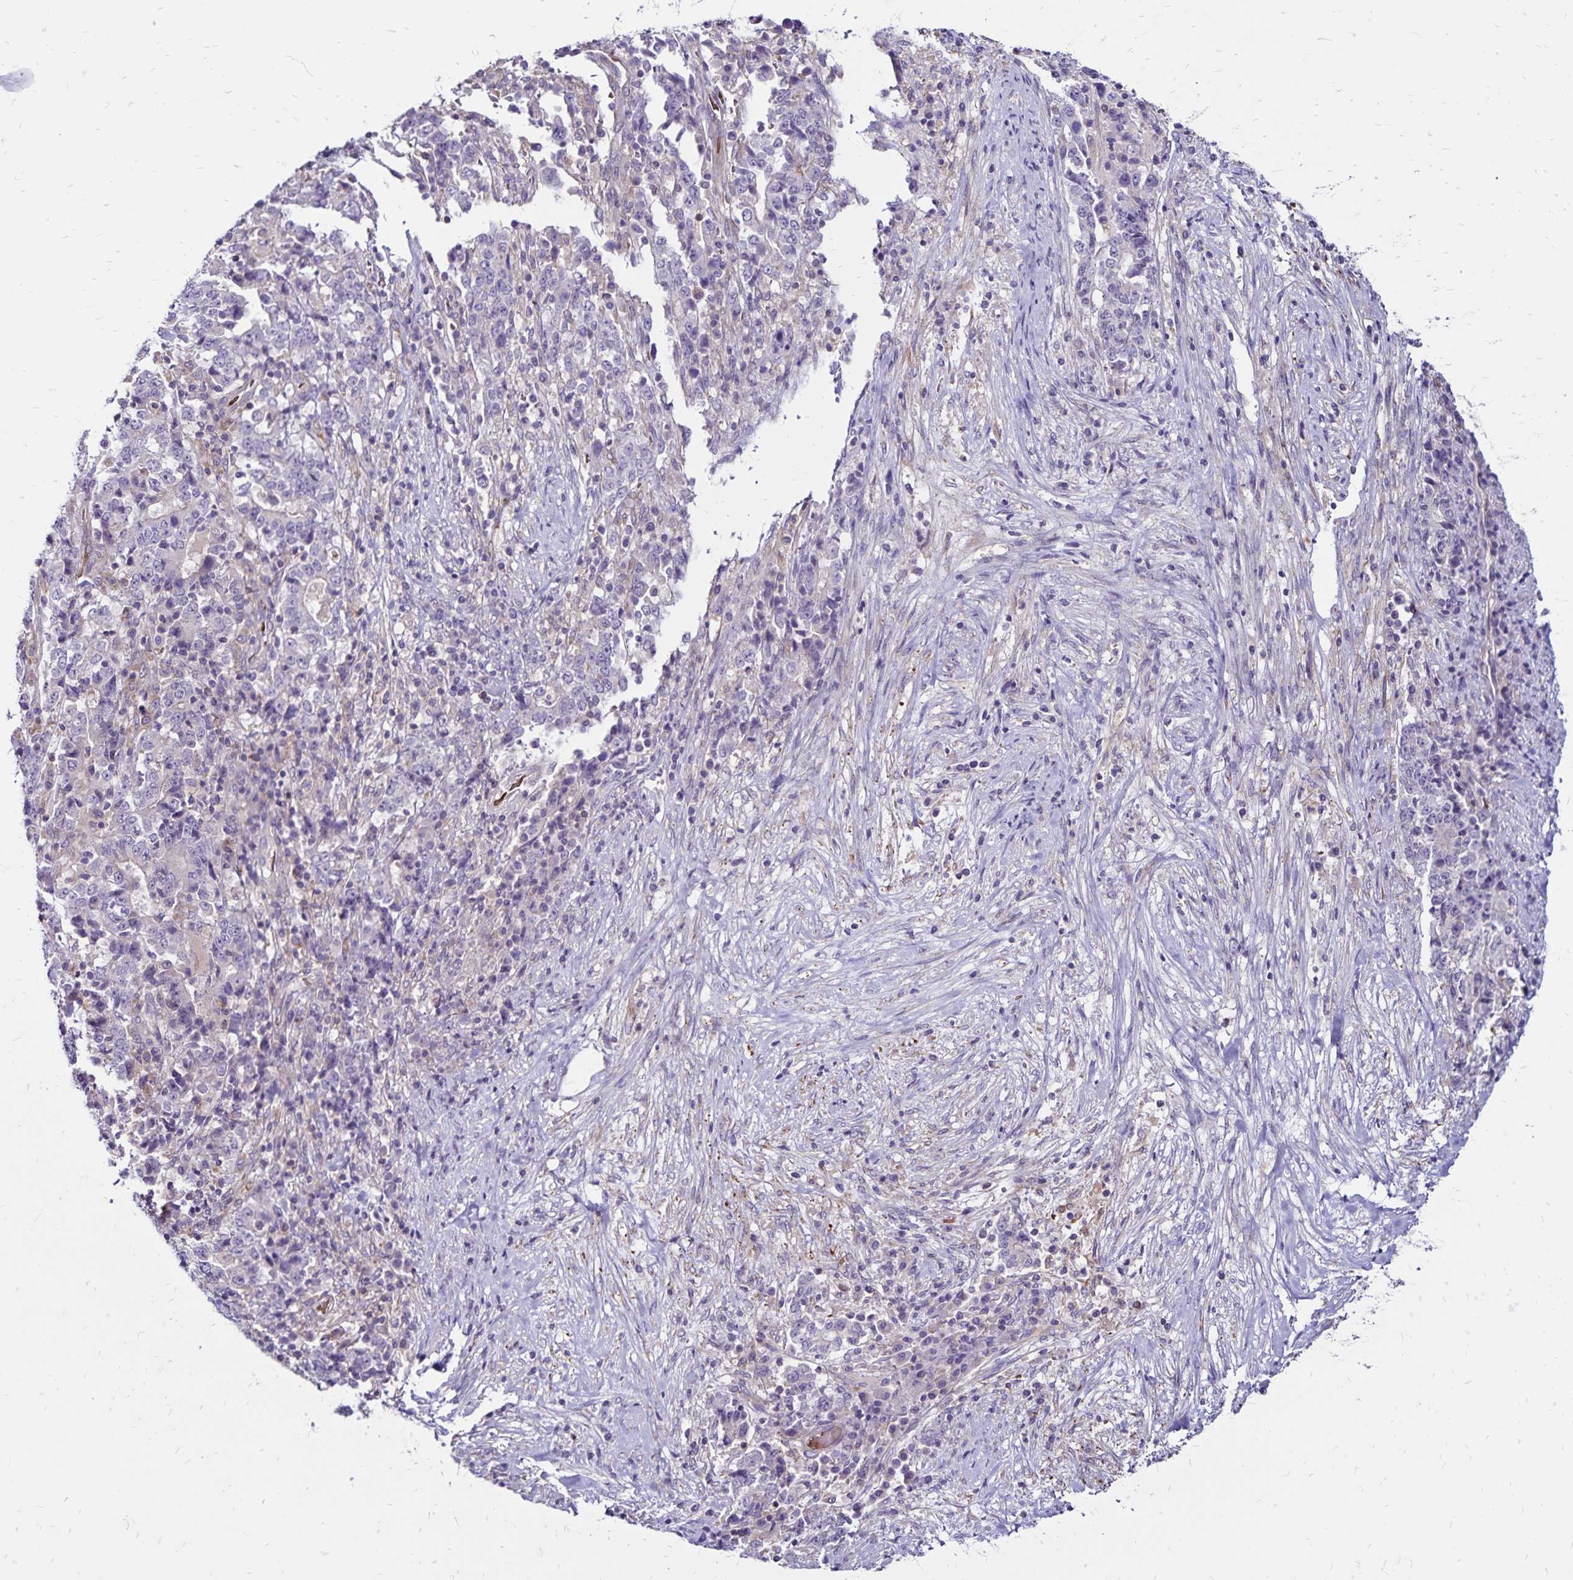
{"staining": {"intensity": "negative", "quantity": "none", "location": "none"}, "tissue": "stomach cancer", "cell_type": "Tumor cells", "image_type": "cancer", "snomed": [{"axis": "morphology", "description": "Normal tissue, NOS"}, {"axis": "morphology", "description": "Adenocarcinoma, NOS"}, {"axis": "topography", "description": "Stomach, upper"}, {"axis": "topography", "description": "Stomach"}], "caption": "Immunohistochemistry micrograph of neoplastic tissue: adenocarcinoma (stomach) stained with DAB (3,3'-diaminobenzidine) demonstrates no significant protein expression in tumor cells.", "gene": "FSD1", "patient": {"sex": "male", "age": 59}}